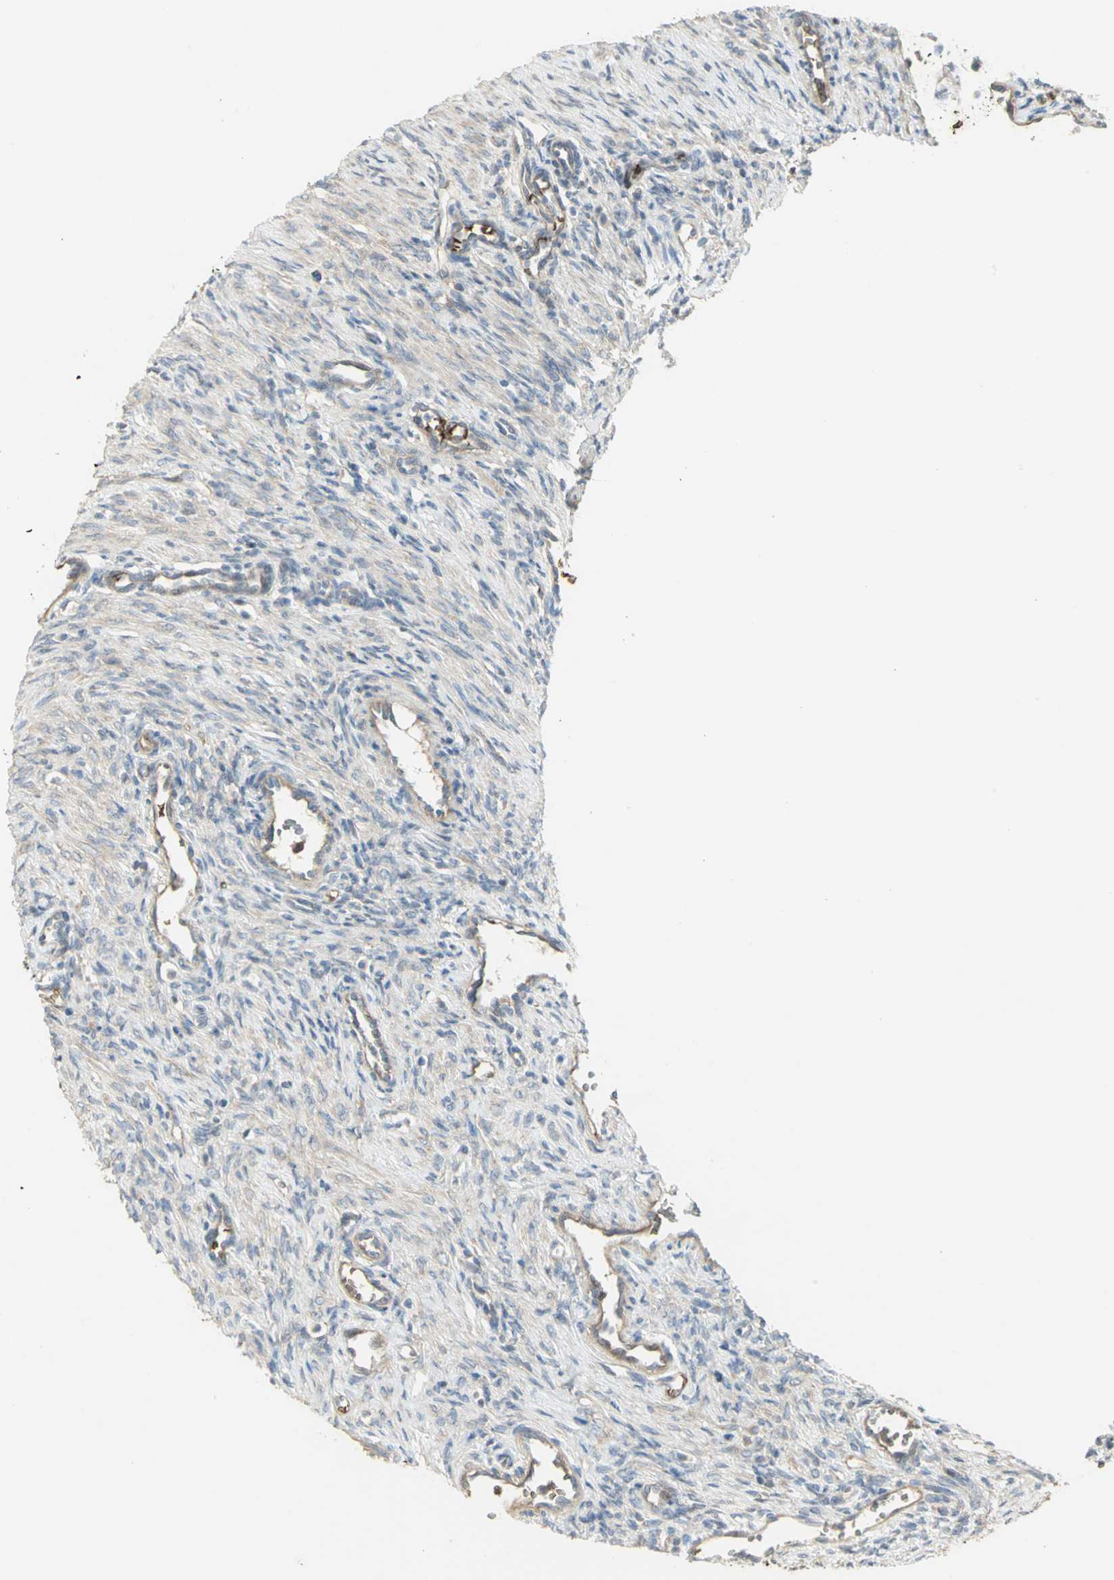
{"staining": {"intensity": "negative", "quantity": "none", "location": "none"}, "tissue": "ovary", "cell_type": "Ovarian stroma cells", "image_type": "normal", "snomed": [{"axis": "morphology", "description": "Normal tissue, NOS"}, {"axis": "topography", "description": "Ovary"}], "caption": "A high-resolution histopathology image shows IHC staining of benign ovary, which displays no significant expression in ovarian stroma cells. Nuclei are stained in blue.", "gene": "ANK1", "patient": {"sex": "female", "age": 33}}